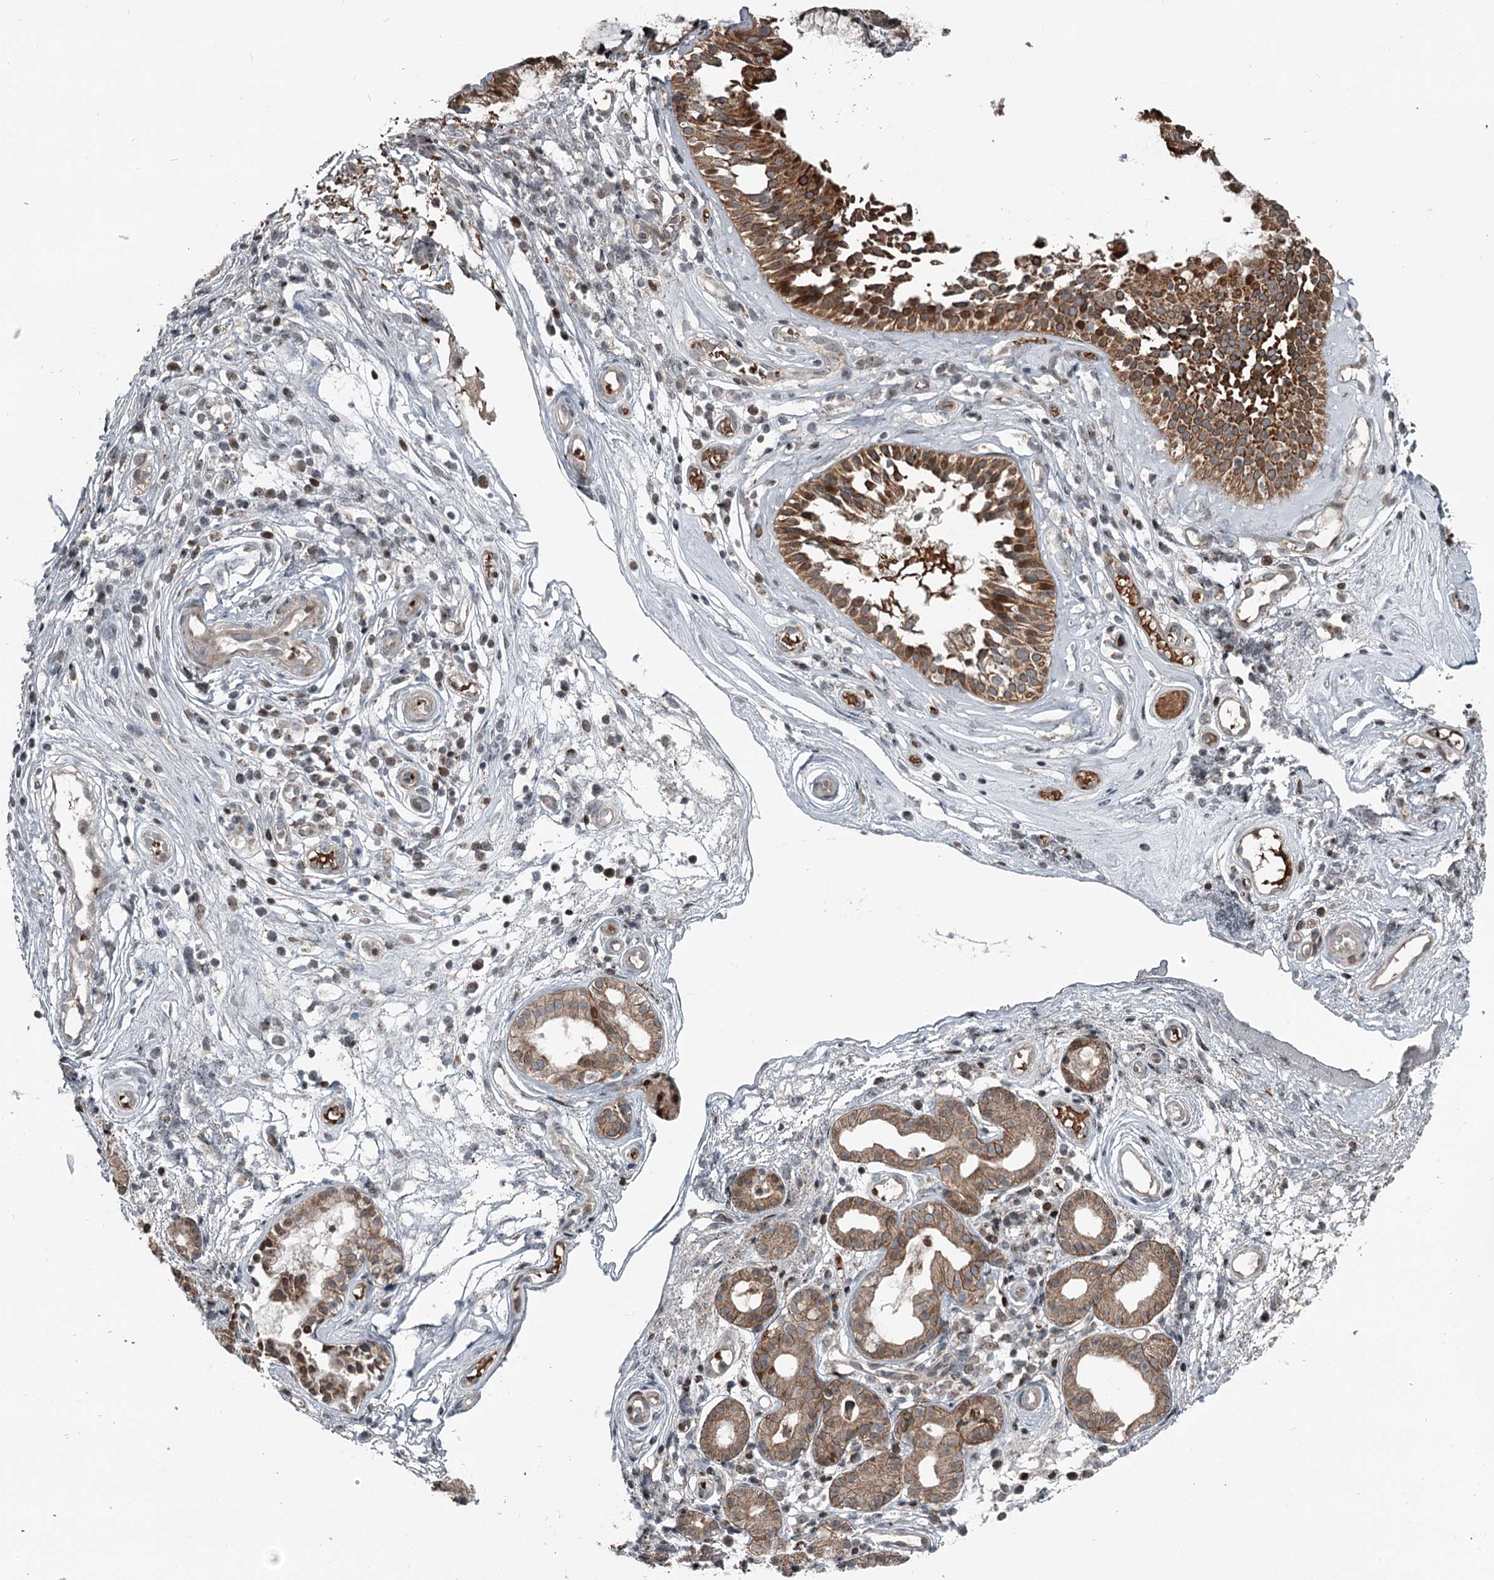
{"staining": {"intensity": "strong", "quantity": ">75%", "location": "cytoplasmic/membranous"}, "tissue": "nasopharynx", "cell_type": "Respiratory epithelial cells", "image_type": "normal", "snomed": [{"axis": "morphology", "description": "Normal tissue, NOS"}, {"axis": "morphology", "description": "Inflammation, NOS"}, {"axis": "topography", "description": "Nasopharynx"}], "caption": "Immunohistochemical staining of benign nasopharynx exhibits strong cytoplasmic/membranous protein staining in approximately >75% of respiratory epithelial cells.", "gene": "RASSF8", "patient": {"sex": "male", "age": 29}}